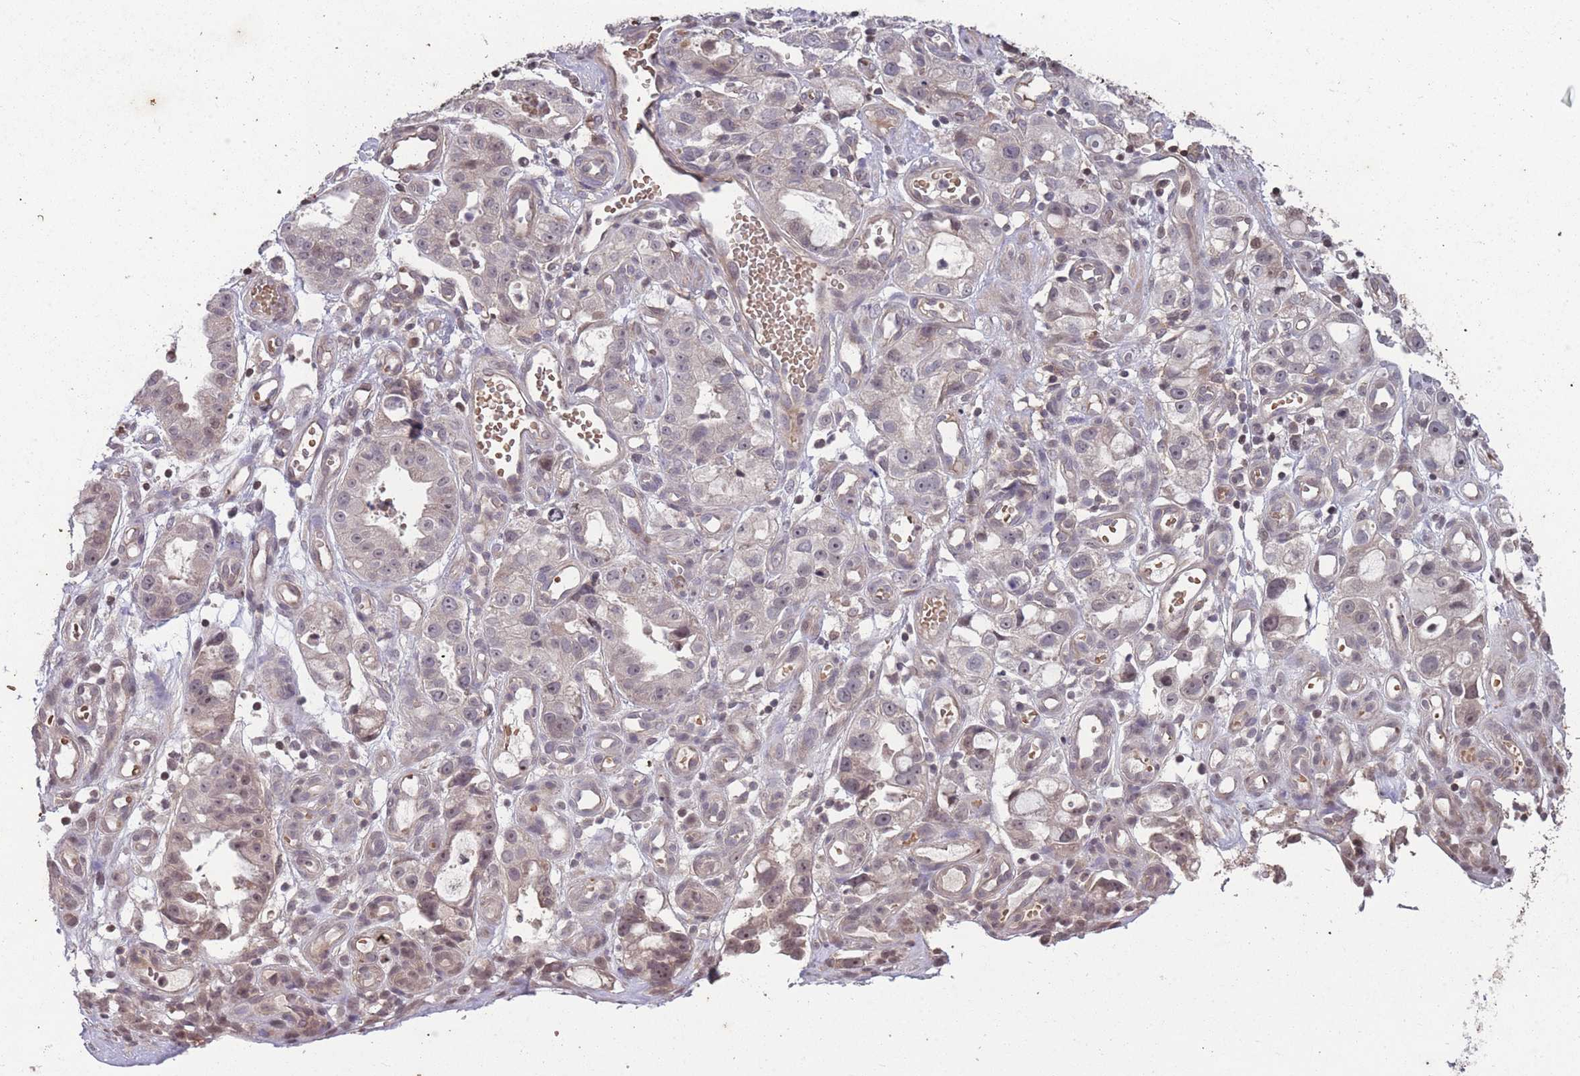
{"staining": {"intensity": "weak", "quantity": "<25%", "location": "cytoplasmic/membranous"}, "tissue": "stomach cancer", "cell_type": "Tumor cells", "image_type": "cancer", "snomed": [{"axis": "morphology", "description": "Adenocarcinoma, NOS"}, {"axis": "topography", "description": "Stomach"}], "caption": "Immunohistochemistry (IHC) of adenocarcinoma (stomach) displays no staining in tumor cells.", "gene": "GGT5", "patient": {"sex": "male", "age": 55}}